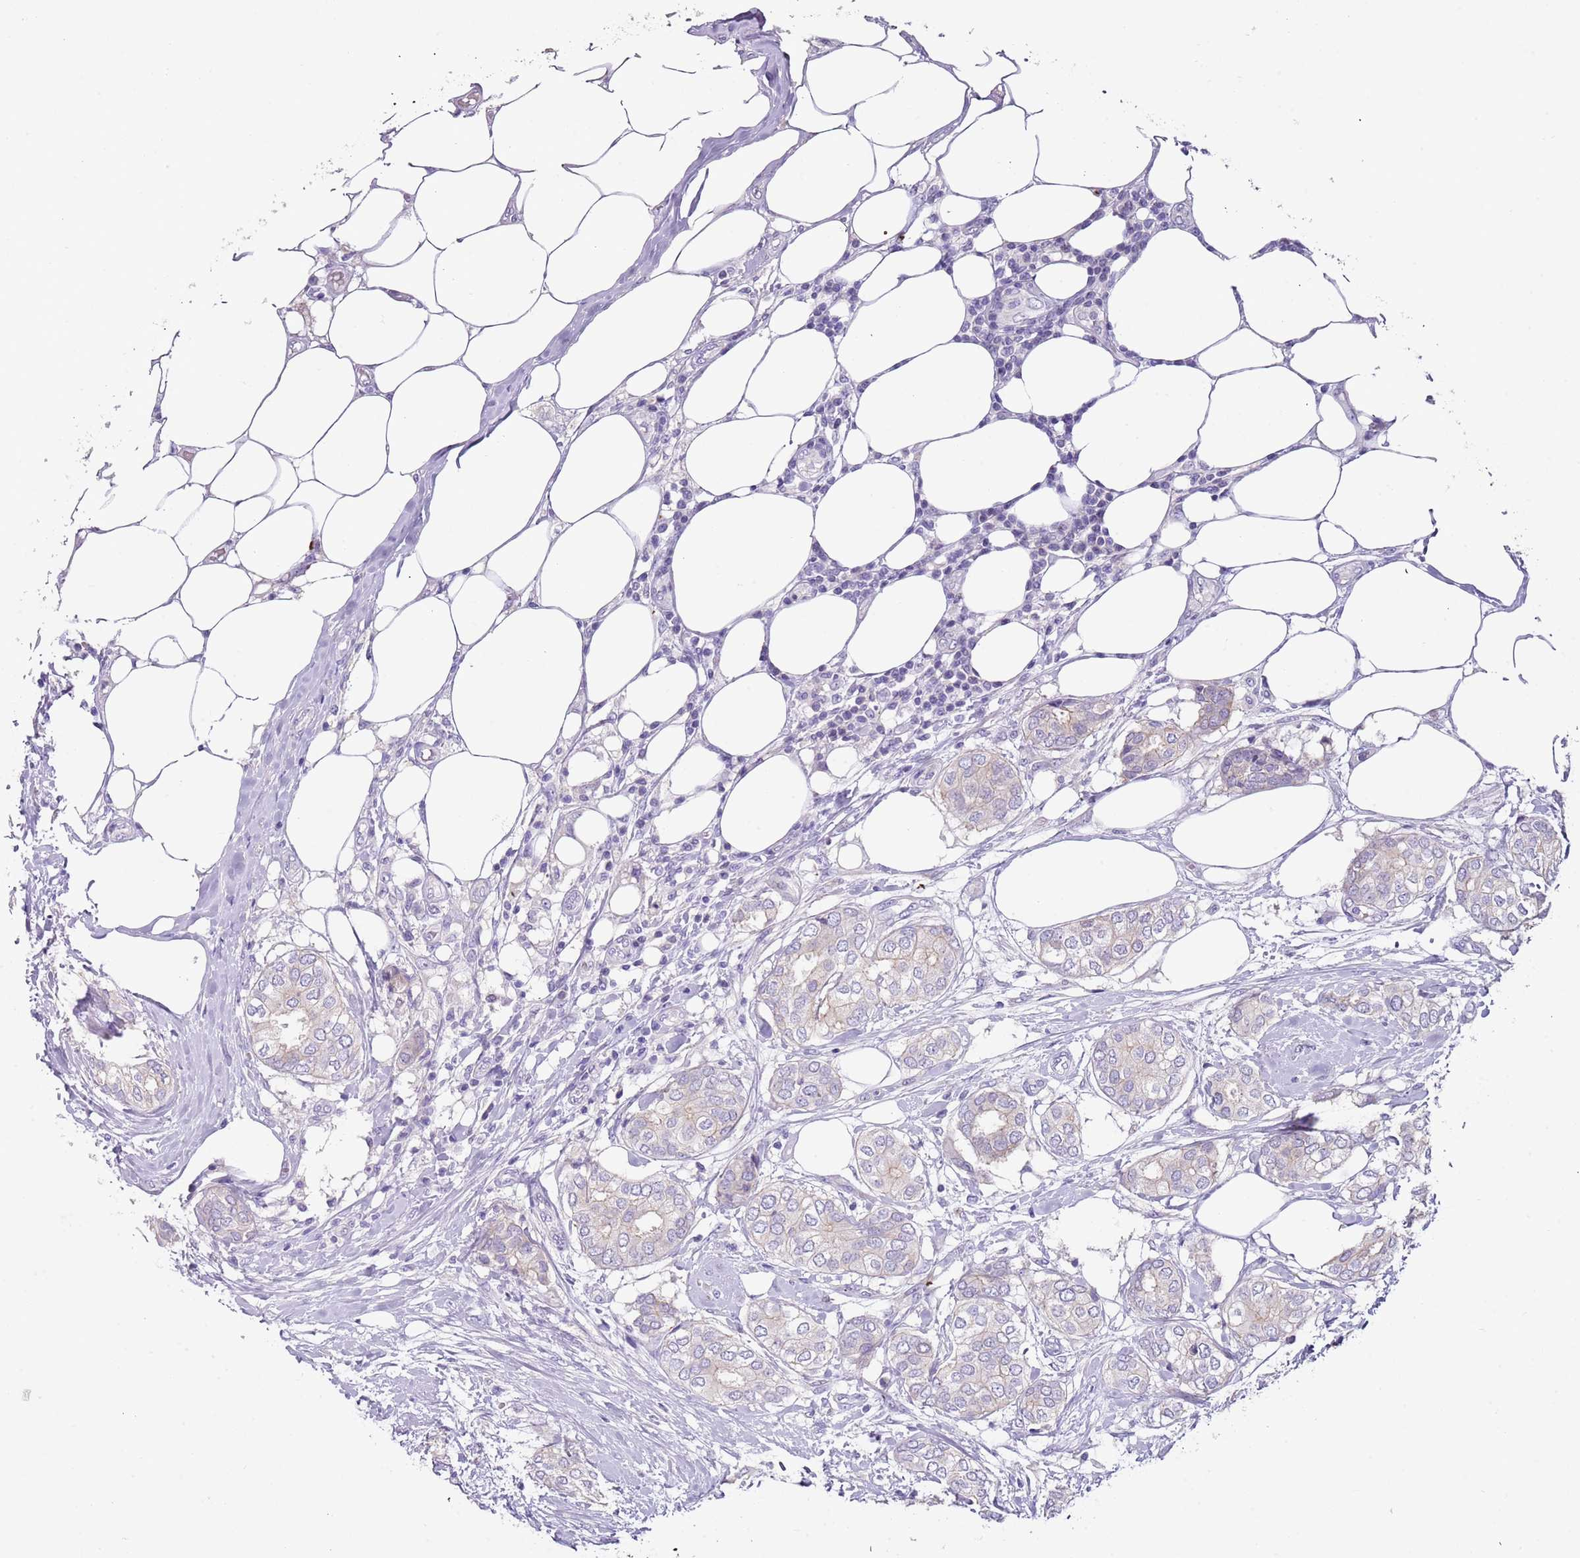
{"staining": {"intensity": "negative", "quantity": "none", "location": "none"}, "tissue": "breast cancer", "cell_type": "Tumor cells", "image_type": "cancer", "snomed": [{"axis": "morphology", "description": "Duct carcinoma"}, {"axis": "topography", "description": "Breast"}], "caption": "This is an IHC photomicrograph of human intraductal carcinoma (breast). There is no expression in tumor cells.", "gene": "C2CD3", "patient": {"sex": "female", "age": 73}}